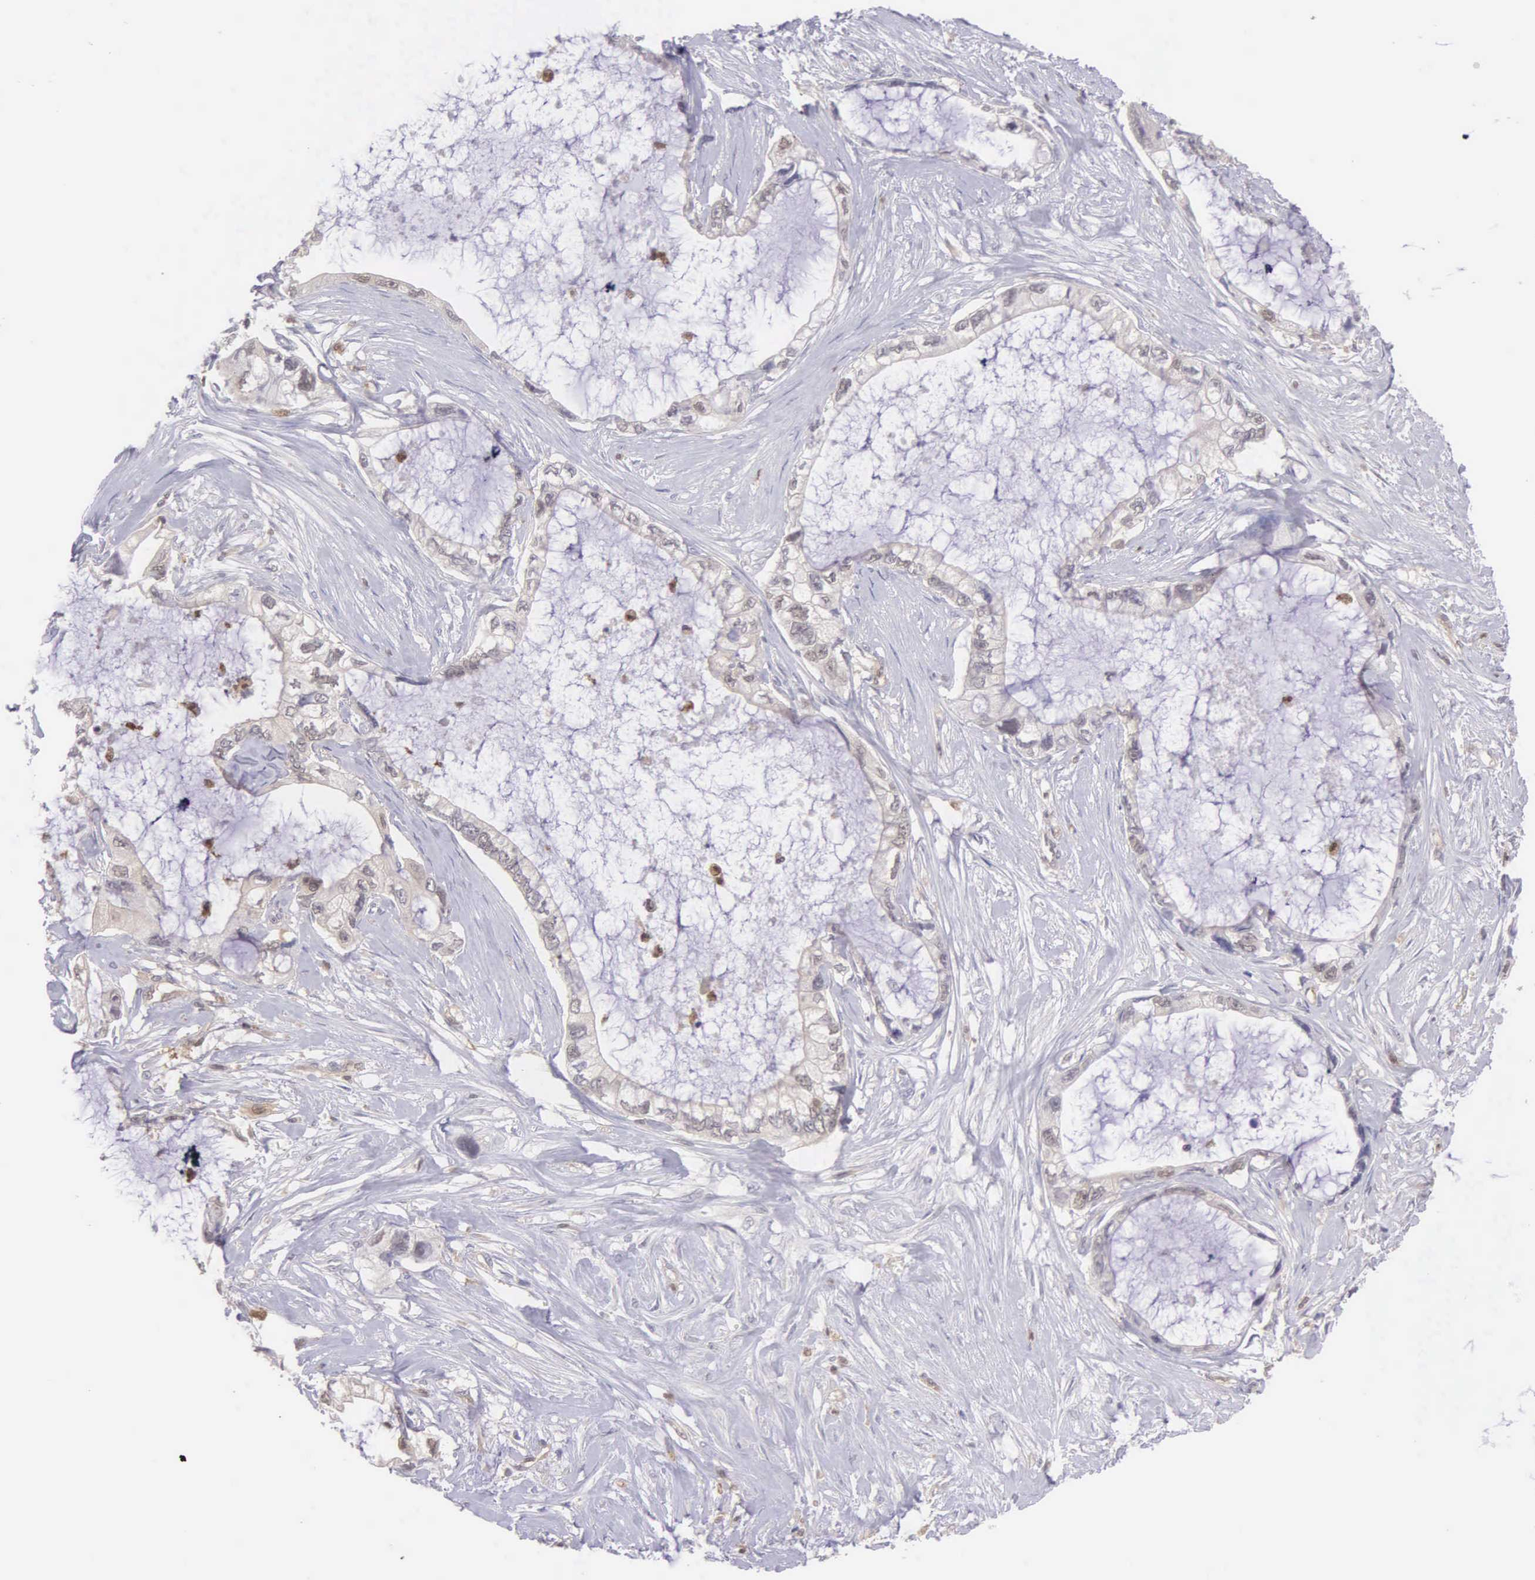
{"staining": {"intensity": "negative", "quantity": "none", "location": "none"}, "tissue": "pancreatic cancer", "cell_type": "Tumor cells", "image_type": "cancer", "snomed": [{"axis": "morphology", "description": "Adenocarcinoma, NOS"}, {"axis": "topography", "description": "Pancreas"}, {"axis": "topography", "description": "Stomach, upper"}], "caption": "Tumor cells are negative for protein expression in human pancreatic adenocarcinoma.", "gene": "BID", "patient": {"sex": "male", "age": 77}}